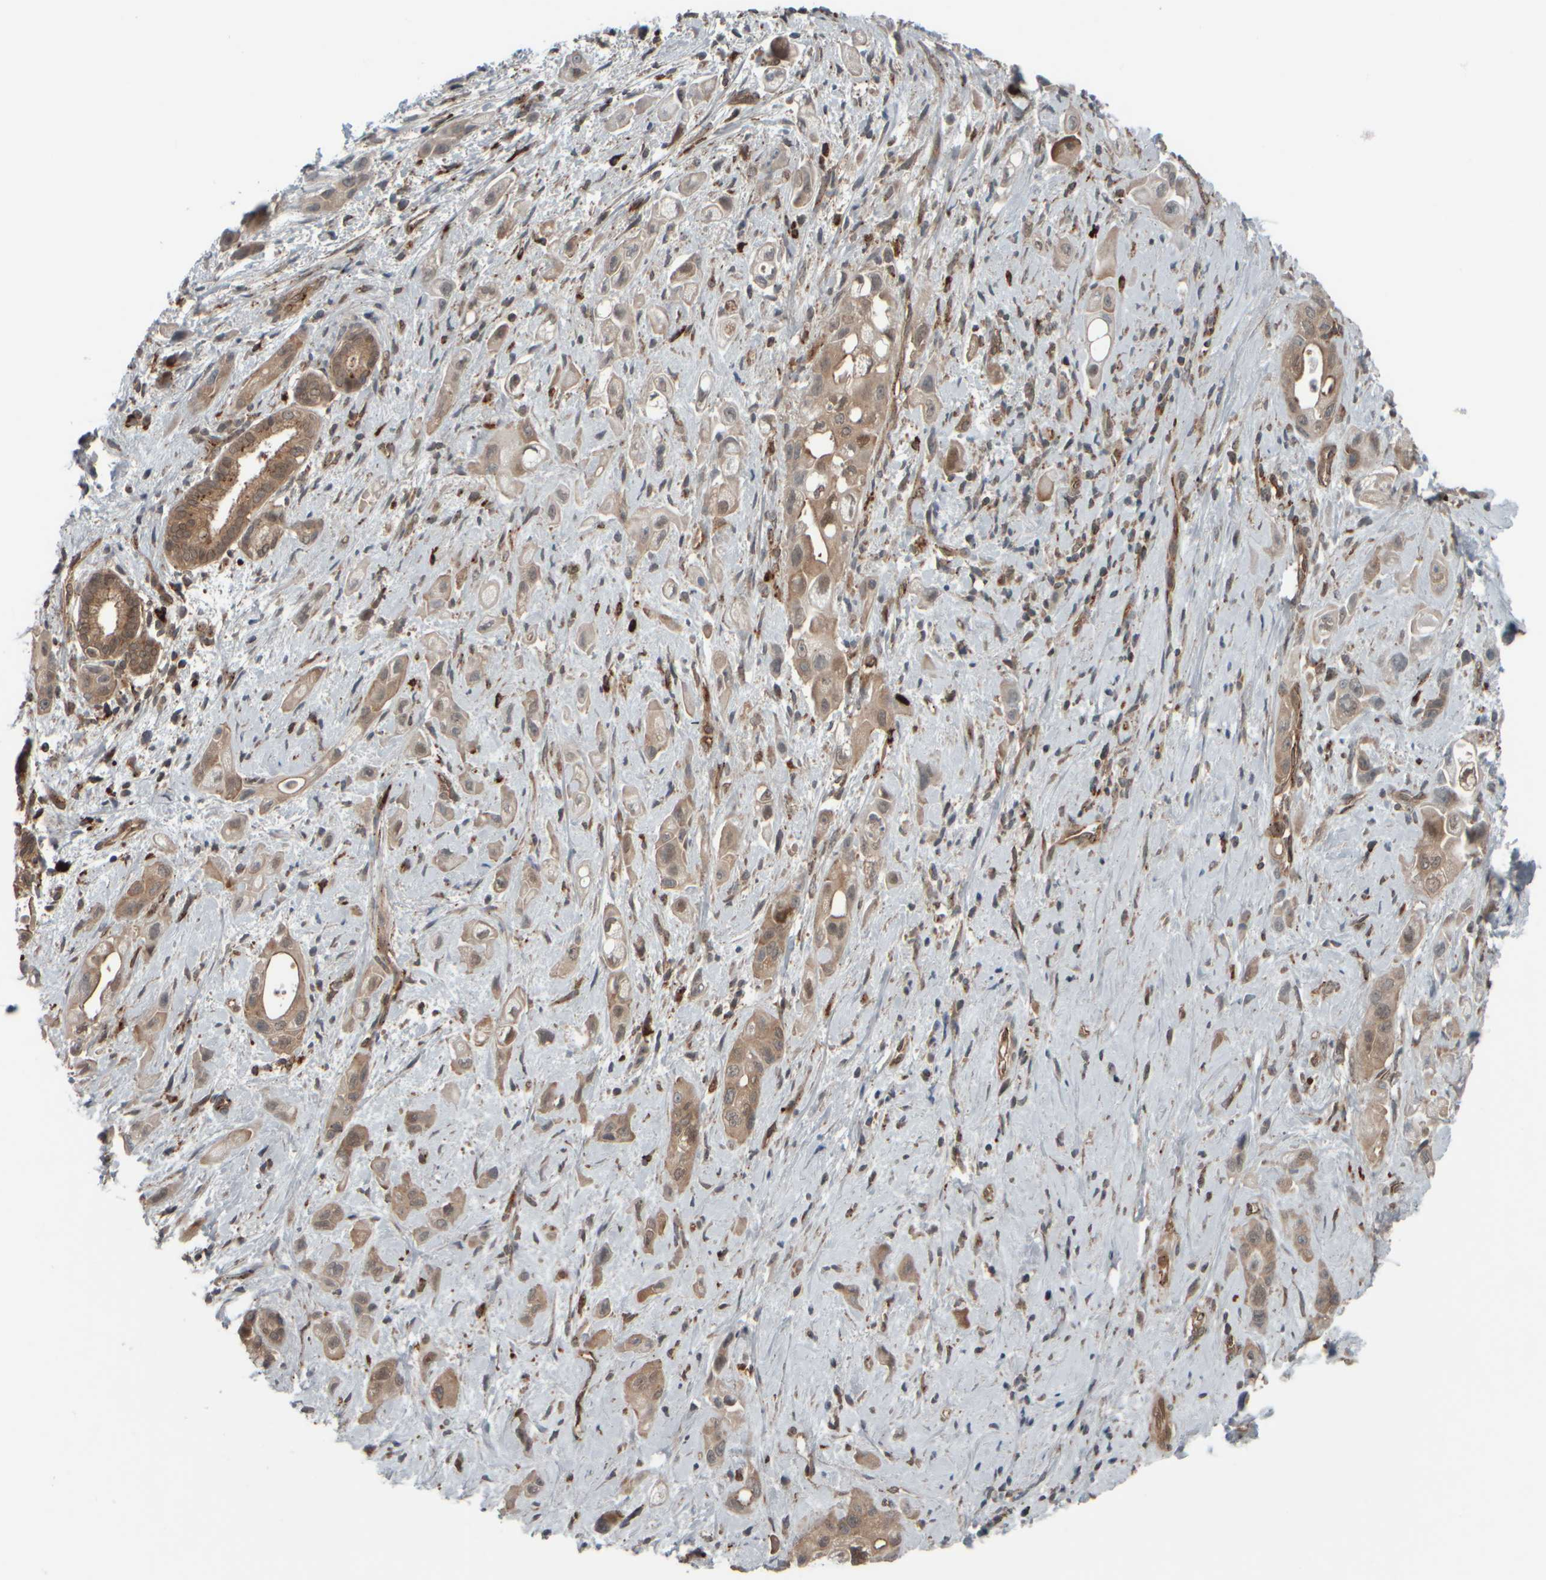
{"staining": {"intensity": "weak", "quantity": ">75%", "location": "cytoplasmic/membranous"}, "tissue": "pancreatic cancer", "cell_type": "Tumor cells", "image_type": "cancer", "snomed": [{"axis": "morphology", "description": "Adenocarcinoma, NOS"}, {"axis": "topography", "description": "Pancreas"}], "caption": "Pancreatic cancer stained with immunohistochemistry (IHC) exhibits weak cytoplasmic/membranous expression in about >75% of tumor cells.", "gene": "GIGYF1", "patient": {"sex": "female", "age": 66}}